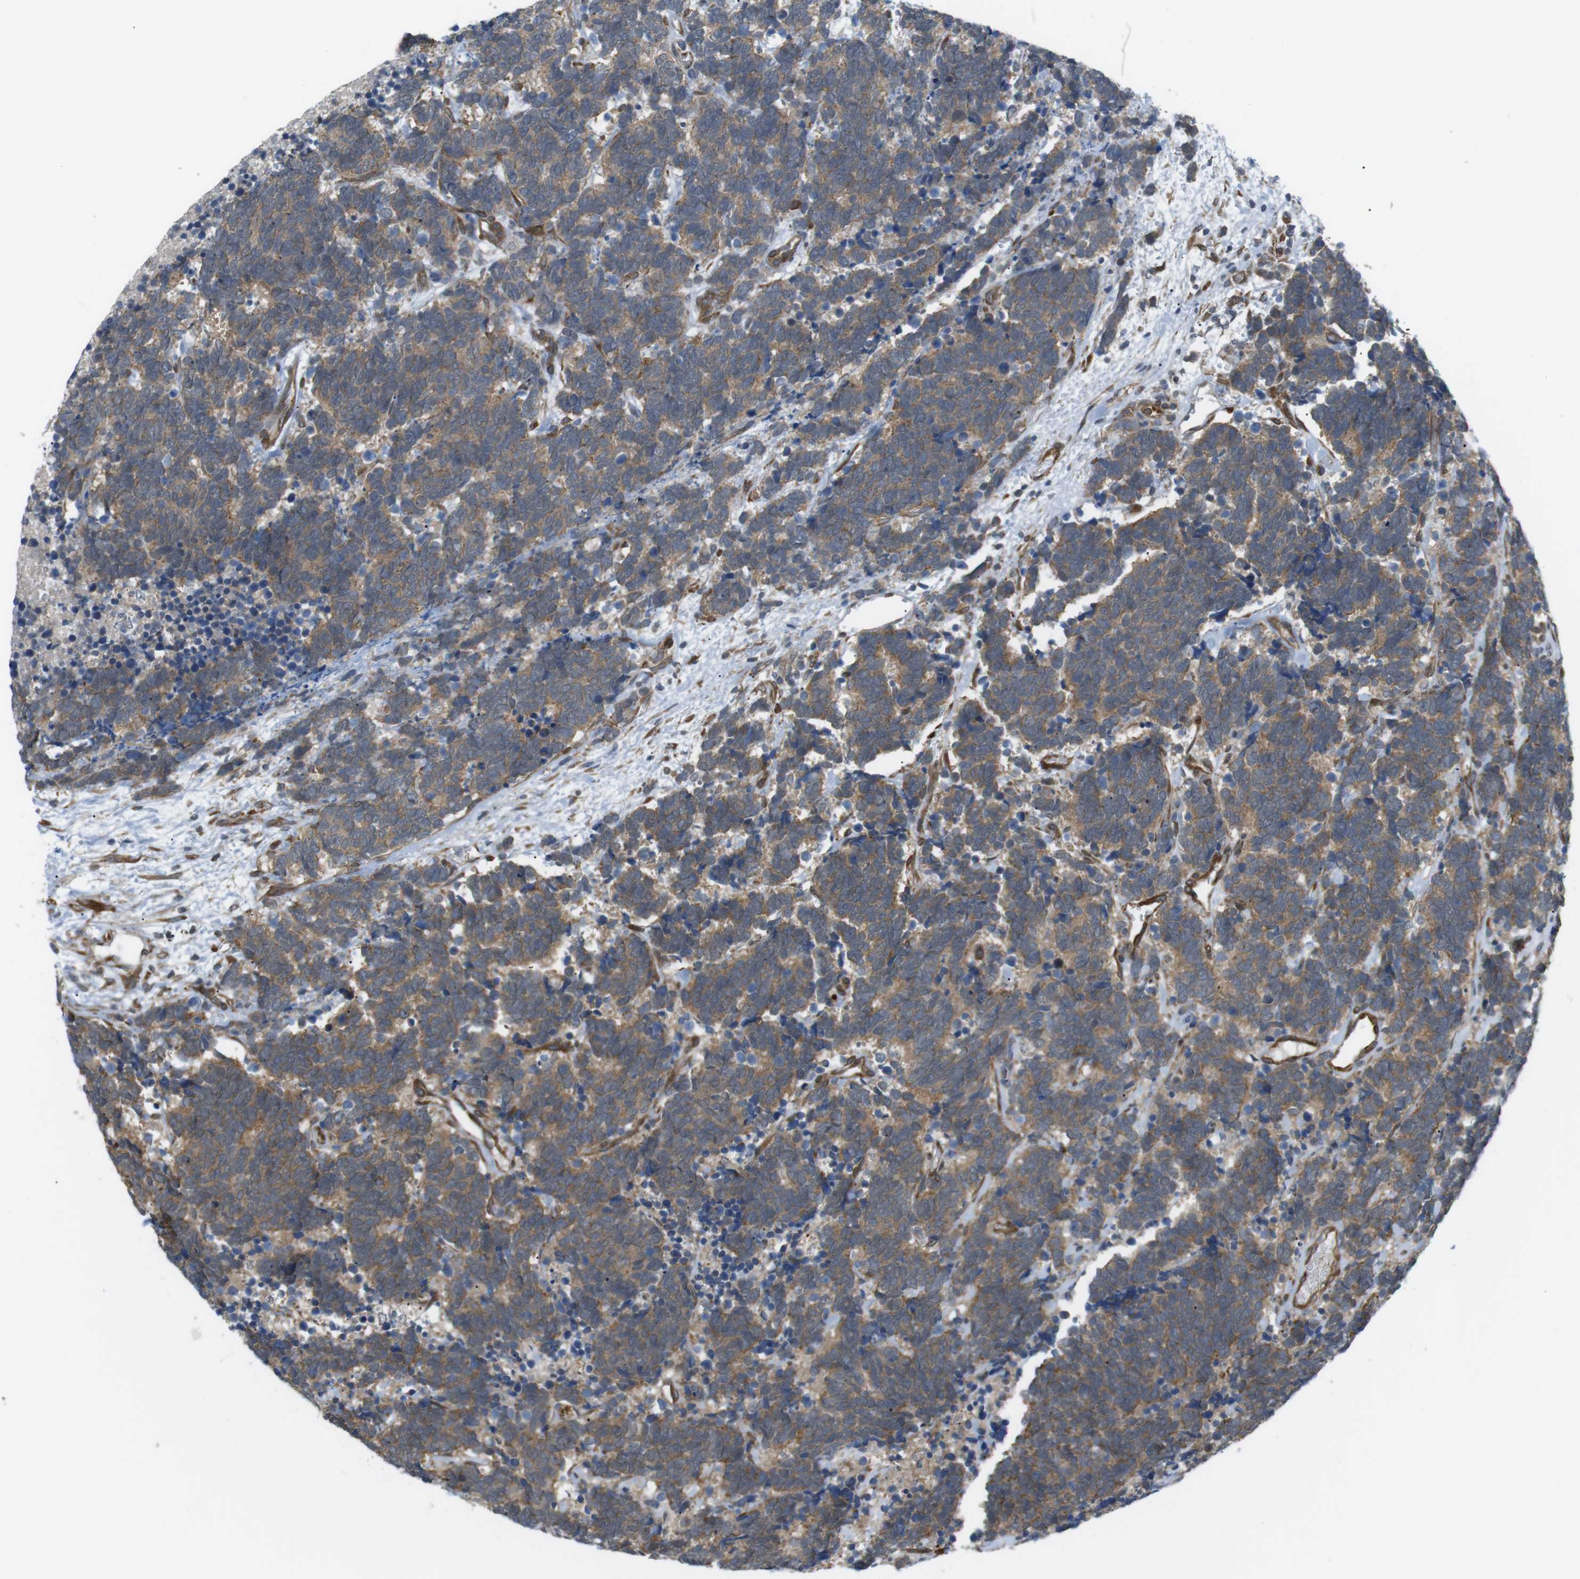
{"staining": {"intensity": "moderate", "quantity": ">75%", "location": "cytoplasmic/membranous"}, "tissue": "carcinoid", "cell_type": "Tumor cells", "image_type": "cancer", "snomed": [{"axis": "morphology", "description": "Carcinoma, NOS"}, {"axis": "morphology", "description": "Carcinoid, malignant, NOS"}, {"axis": "topography", "description": "Urinary bladder"}], "caption": "Immunohistochemical staining of carcinoid shows moderate cytoplasmic/membranous protein expression in approximately >75% of tumor cells. (DAB (3,3'-diaminobenzidine) IHC with brightfield microscopy, high magnification).", "gene": "KANK2", "patient": {"sex": "male", "age": 57}}